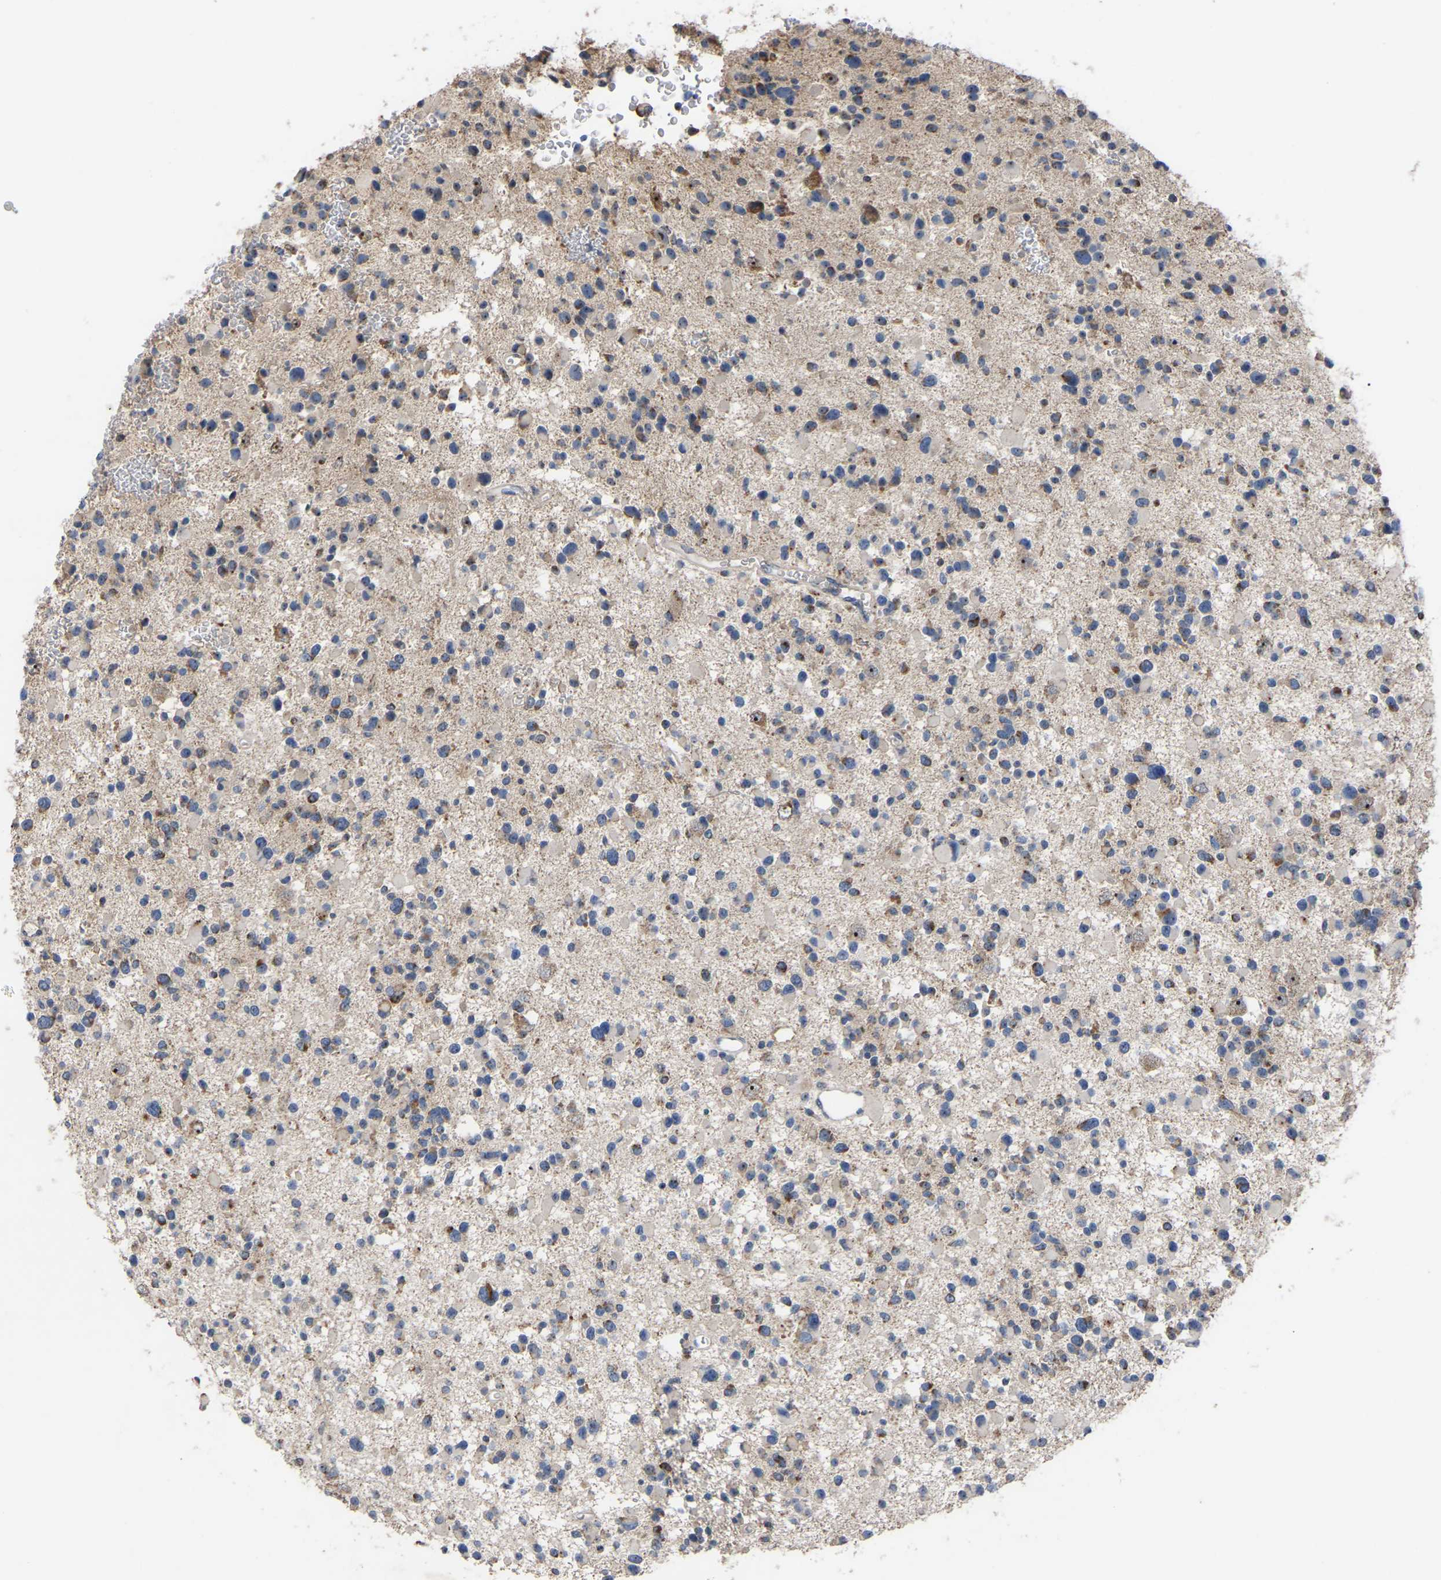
{"staining": {"intensity": "moderate", "quantity": "25%-75%", "location": "cytoplasmic/membranous"}, "tissue": "glioma", "cell_type": "Tumor cells", "image_type": "cancer", "snomed": [{"axis": "morphology", "description": "Glioma, malignant, Low grade"}, {"axis": "topography", "description": "Brain"}], "caption": "Glioma stained for a protein displays moderate cytoplasmic/membranous positivity in tumor cells. The staining was performed using DAB to visualize the protein expression in brown, while the nuclei were stained in blue with hematoxylin (Magnification: 20x).", "gene": "NOP53", "patient": {"sex": "female", "age": 22}}